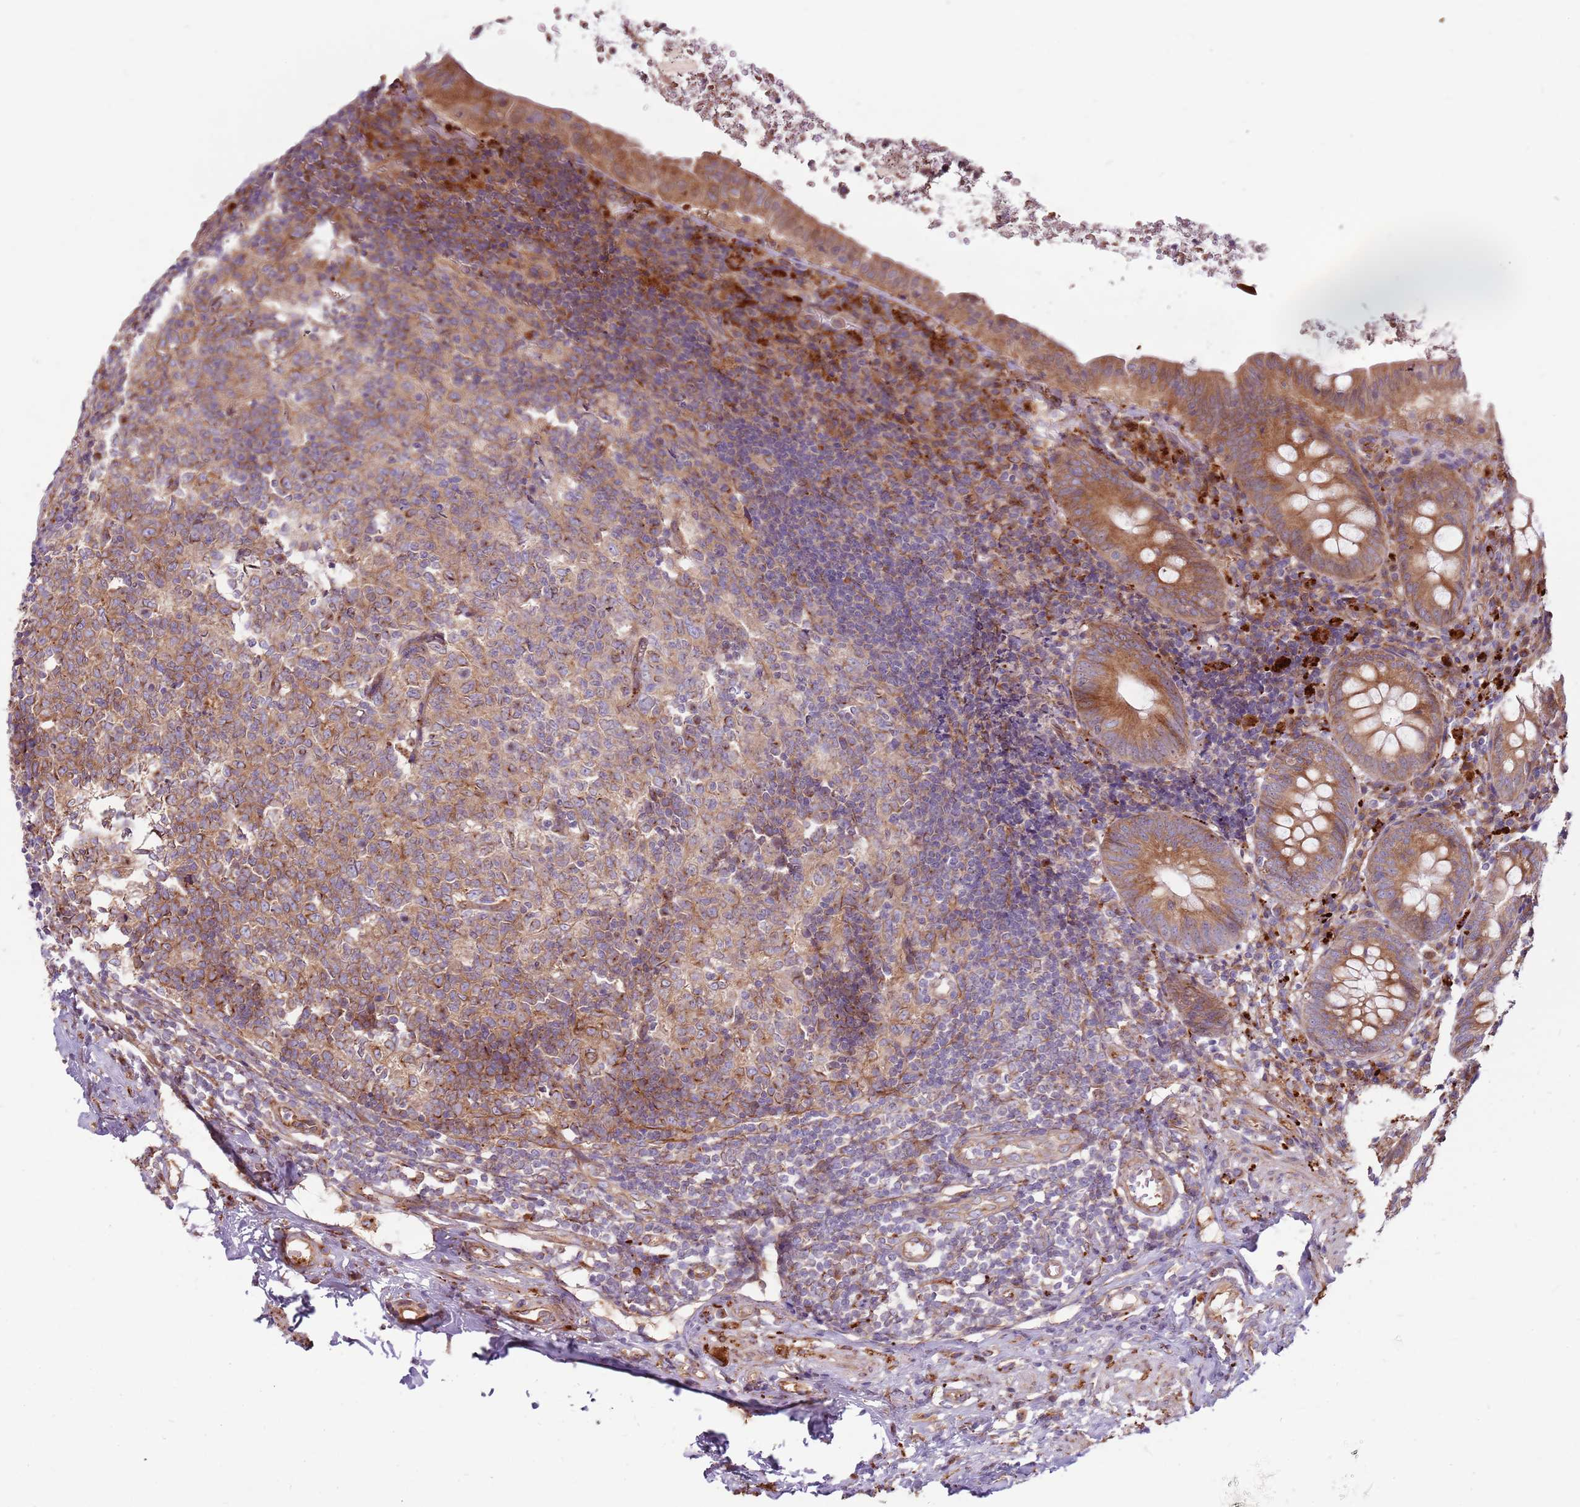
{"staining": {"intensity": "moderate", "quantity": ">75%", "location": "cytoplasmic/membranous"}, "tissue": "appendix", "cell_type": "Glandular cells", "image_type": "normal", "snomed": [{"axis": "morphology", "description": "Normal tissue, NOS"}, {"axis": "topography", "description": "Appendix"}], "caption": "DAB (3,3'-diaminobenzidine) immunohistochemical staining of normal appendix reveals moderate cytoplasmic/membranous protein expression in about >75% of glandular cells. (DAB (3,3'-diaminobenzidine) = brown stain, brightfield microscopy at high magnification).", "gene": "EMC1", "patient": {"sex": "female", "age": 54}}